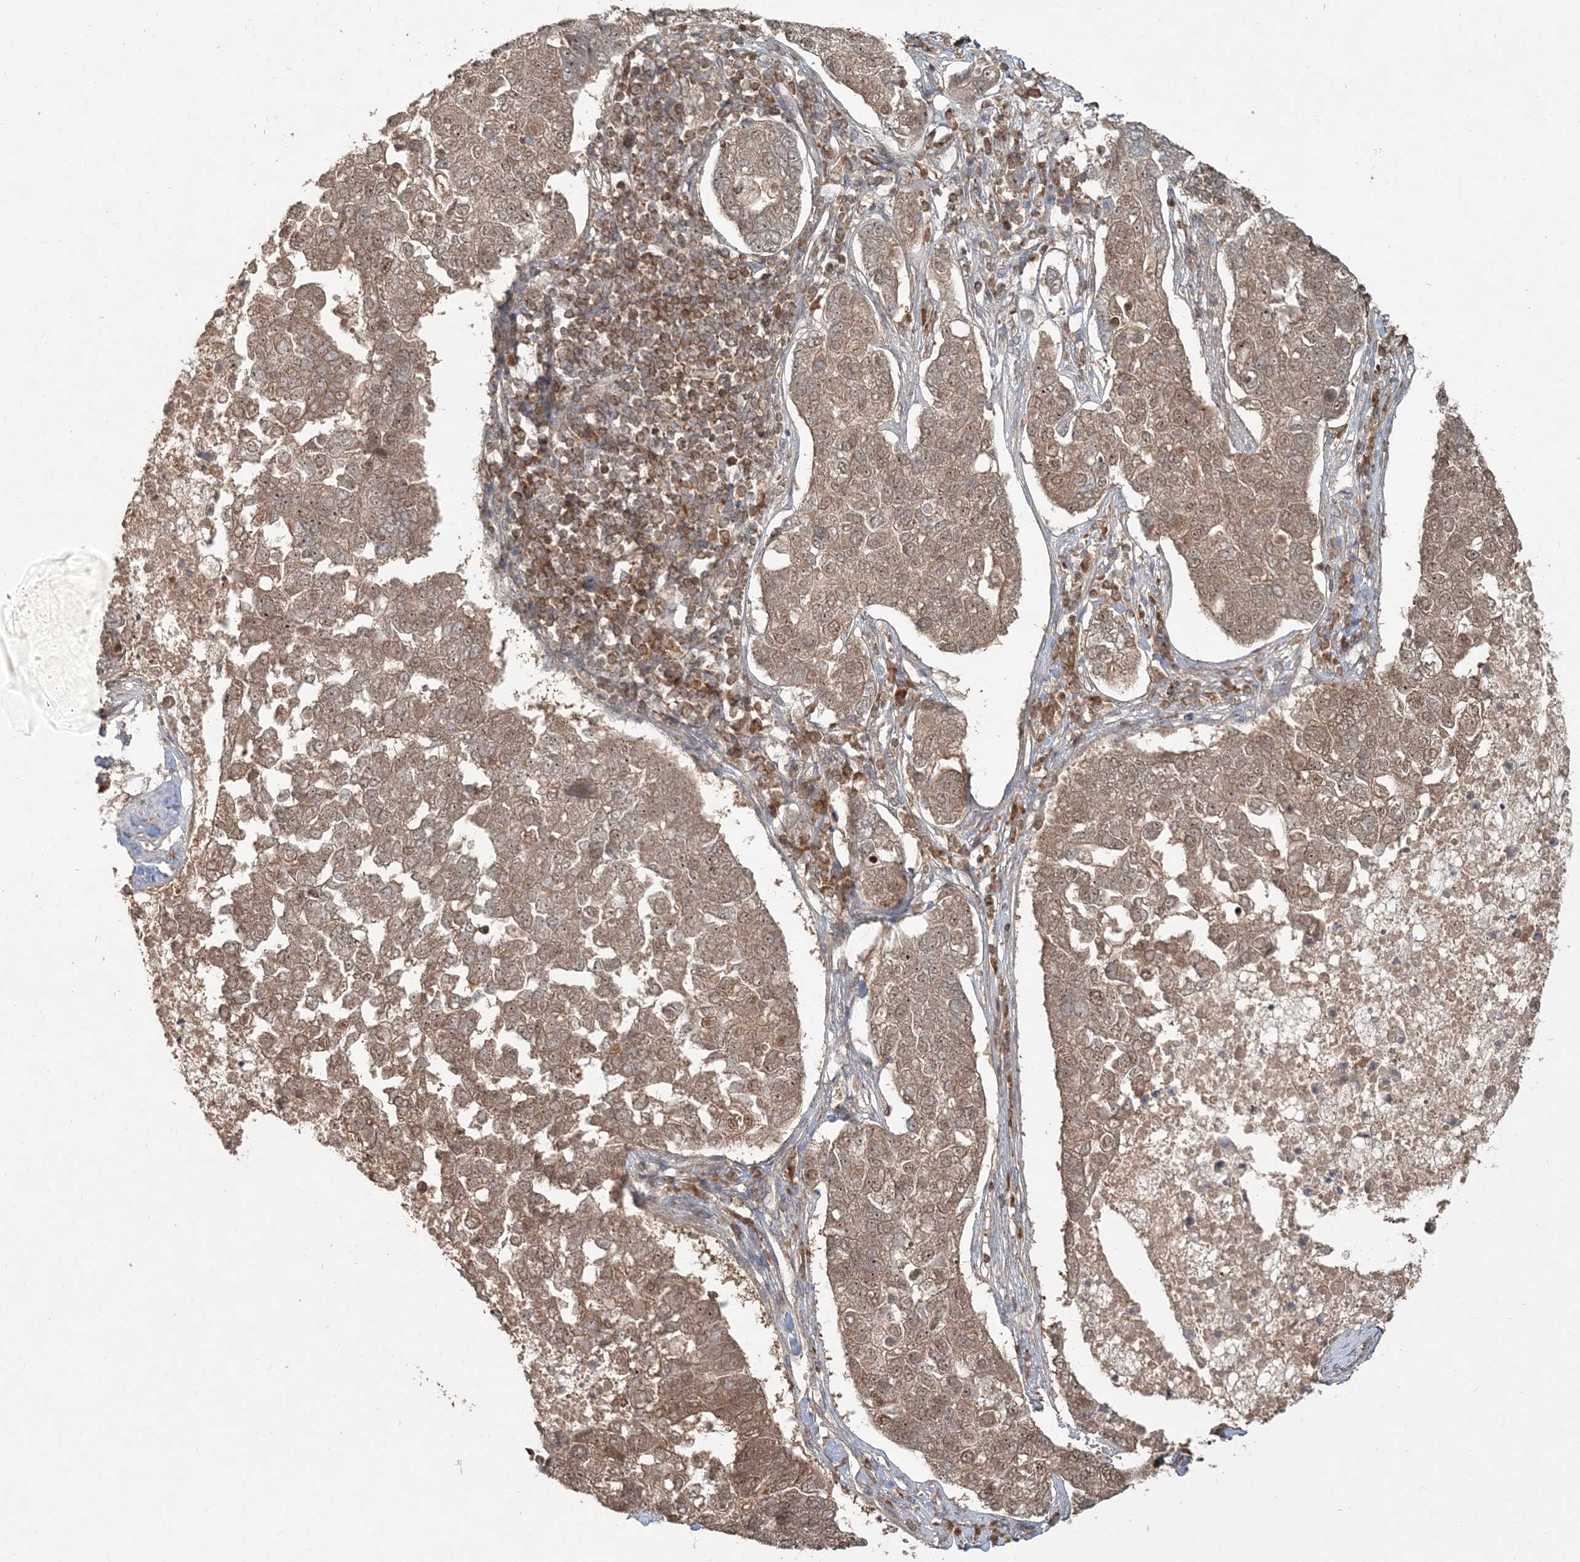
{"staining": {"intensity": "moderate", "quantity": "25%-75%", "location": "cytoplasmic/membranous"}, "tissue": "pancreatic cancer", "cell_type": "Tumor cells", "image_type": "cancer", "snomed": [{"axis": "morphology", "description": "Adenocarcinoma, NOS"}, {"axis": "topography", "description": "Pancreas"}], "caption": "Immunohistochemistry (IHC) of pancreatic adenocarcinoma demonstrates medium levels of moderate cytoplasmic/membranous expression in approximately 25%-75% of tumor cells. The staining was performed using DAB (3,3'-diaminobenzidine) to visualize the protein expression in brown, while the nuclei were stained in blue with hematoxylin (Magnification: 20x).", "gene": "CAB39", "patient": {"sex": "female", "age": 61}}